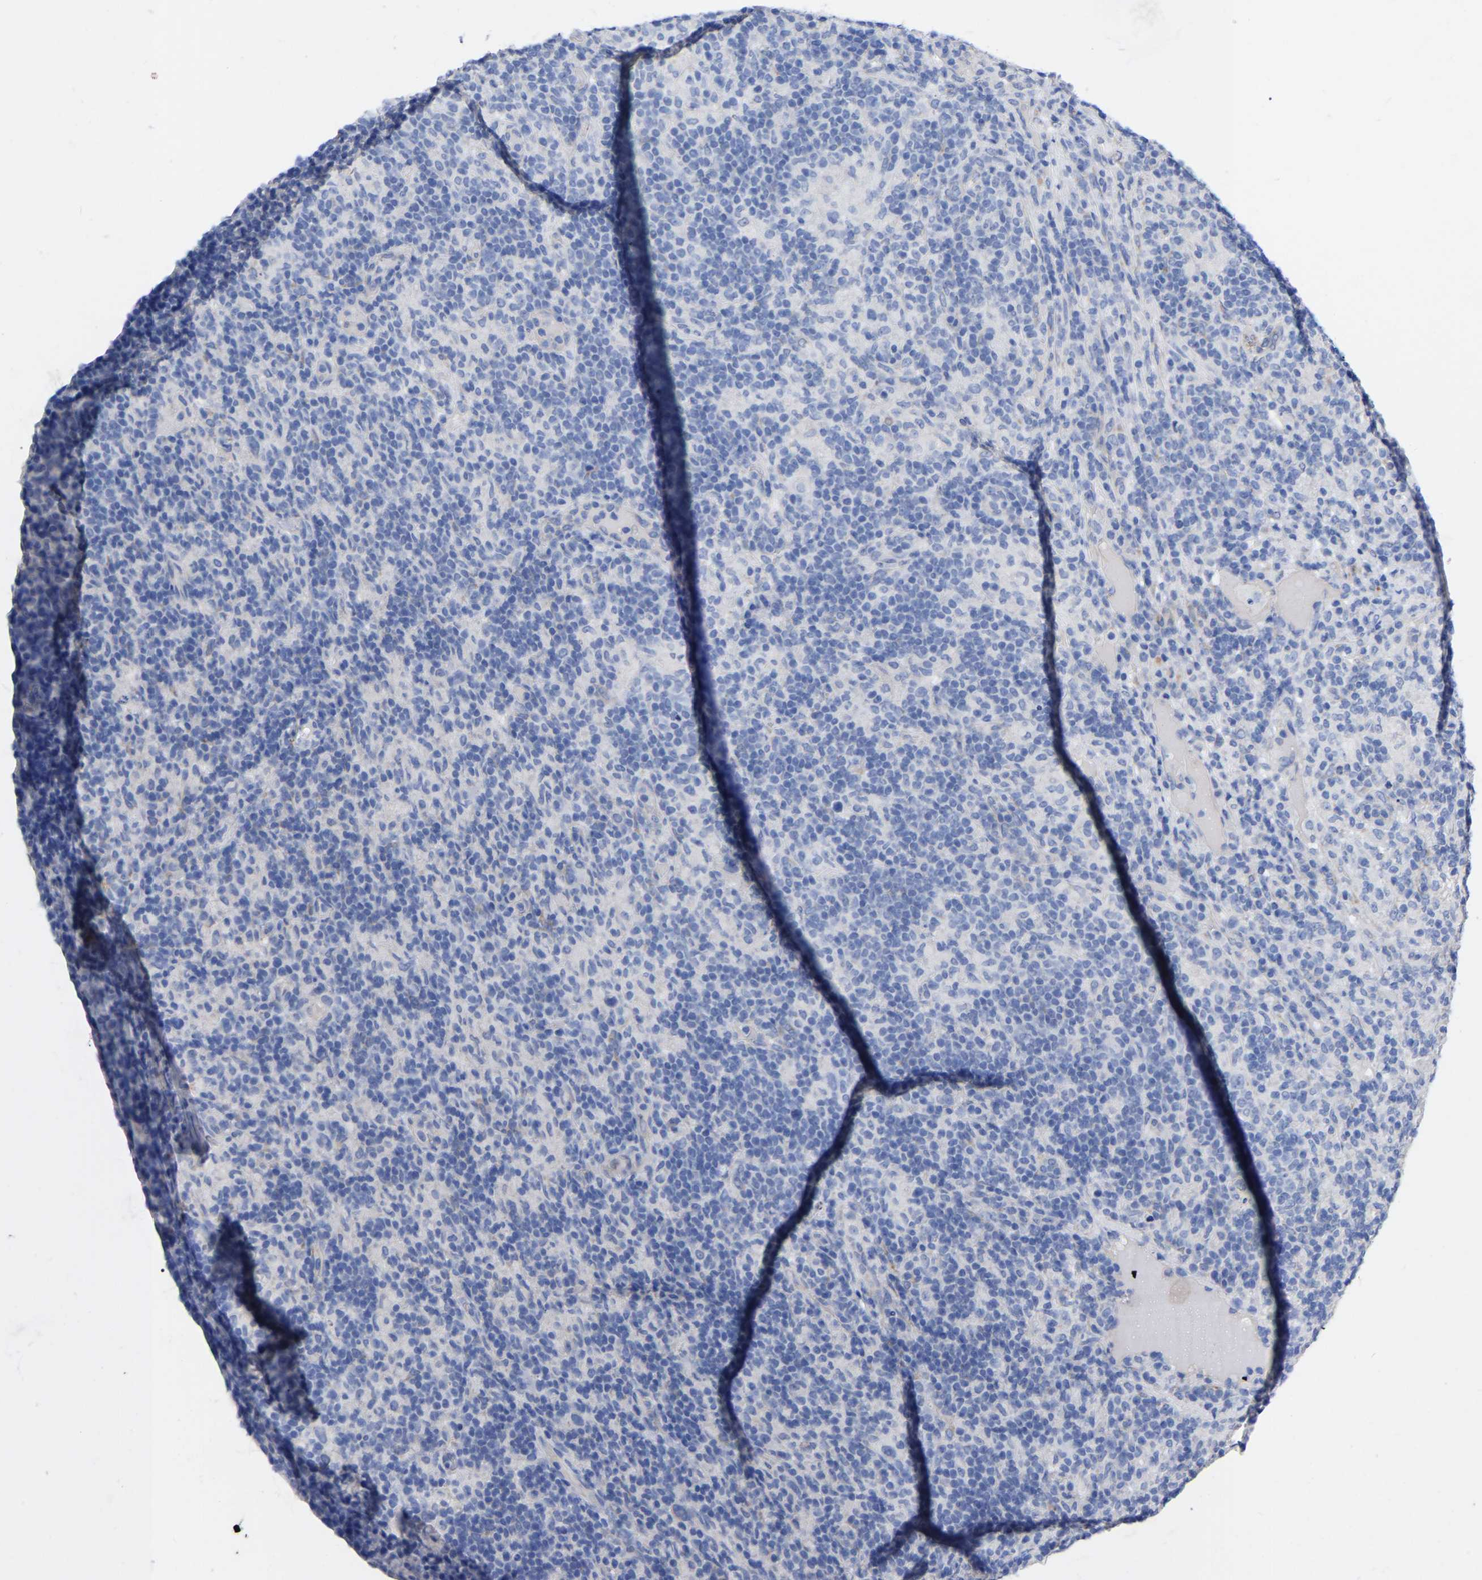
{"staining": {"intensity": "negative", "quantity": "none", "location": "none"}, "tissue": "lymphoma", "cell_type": "Tumor cells", "image_type": "cancer", "snomed": [{"axis": "morphology", "description": "Hodgkin's disease, NOS"}, {"axis": "topography", "description": "Lymph node"}], "caption": "Immunohistochemical staining of human lymphoma reveals no significant staining in tumor cells.", "gene": "GDF3", "patient": {"sex": "male", "age": 70}}